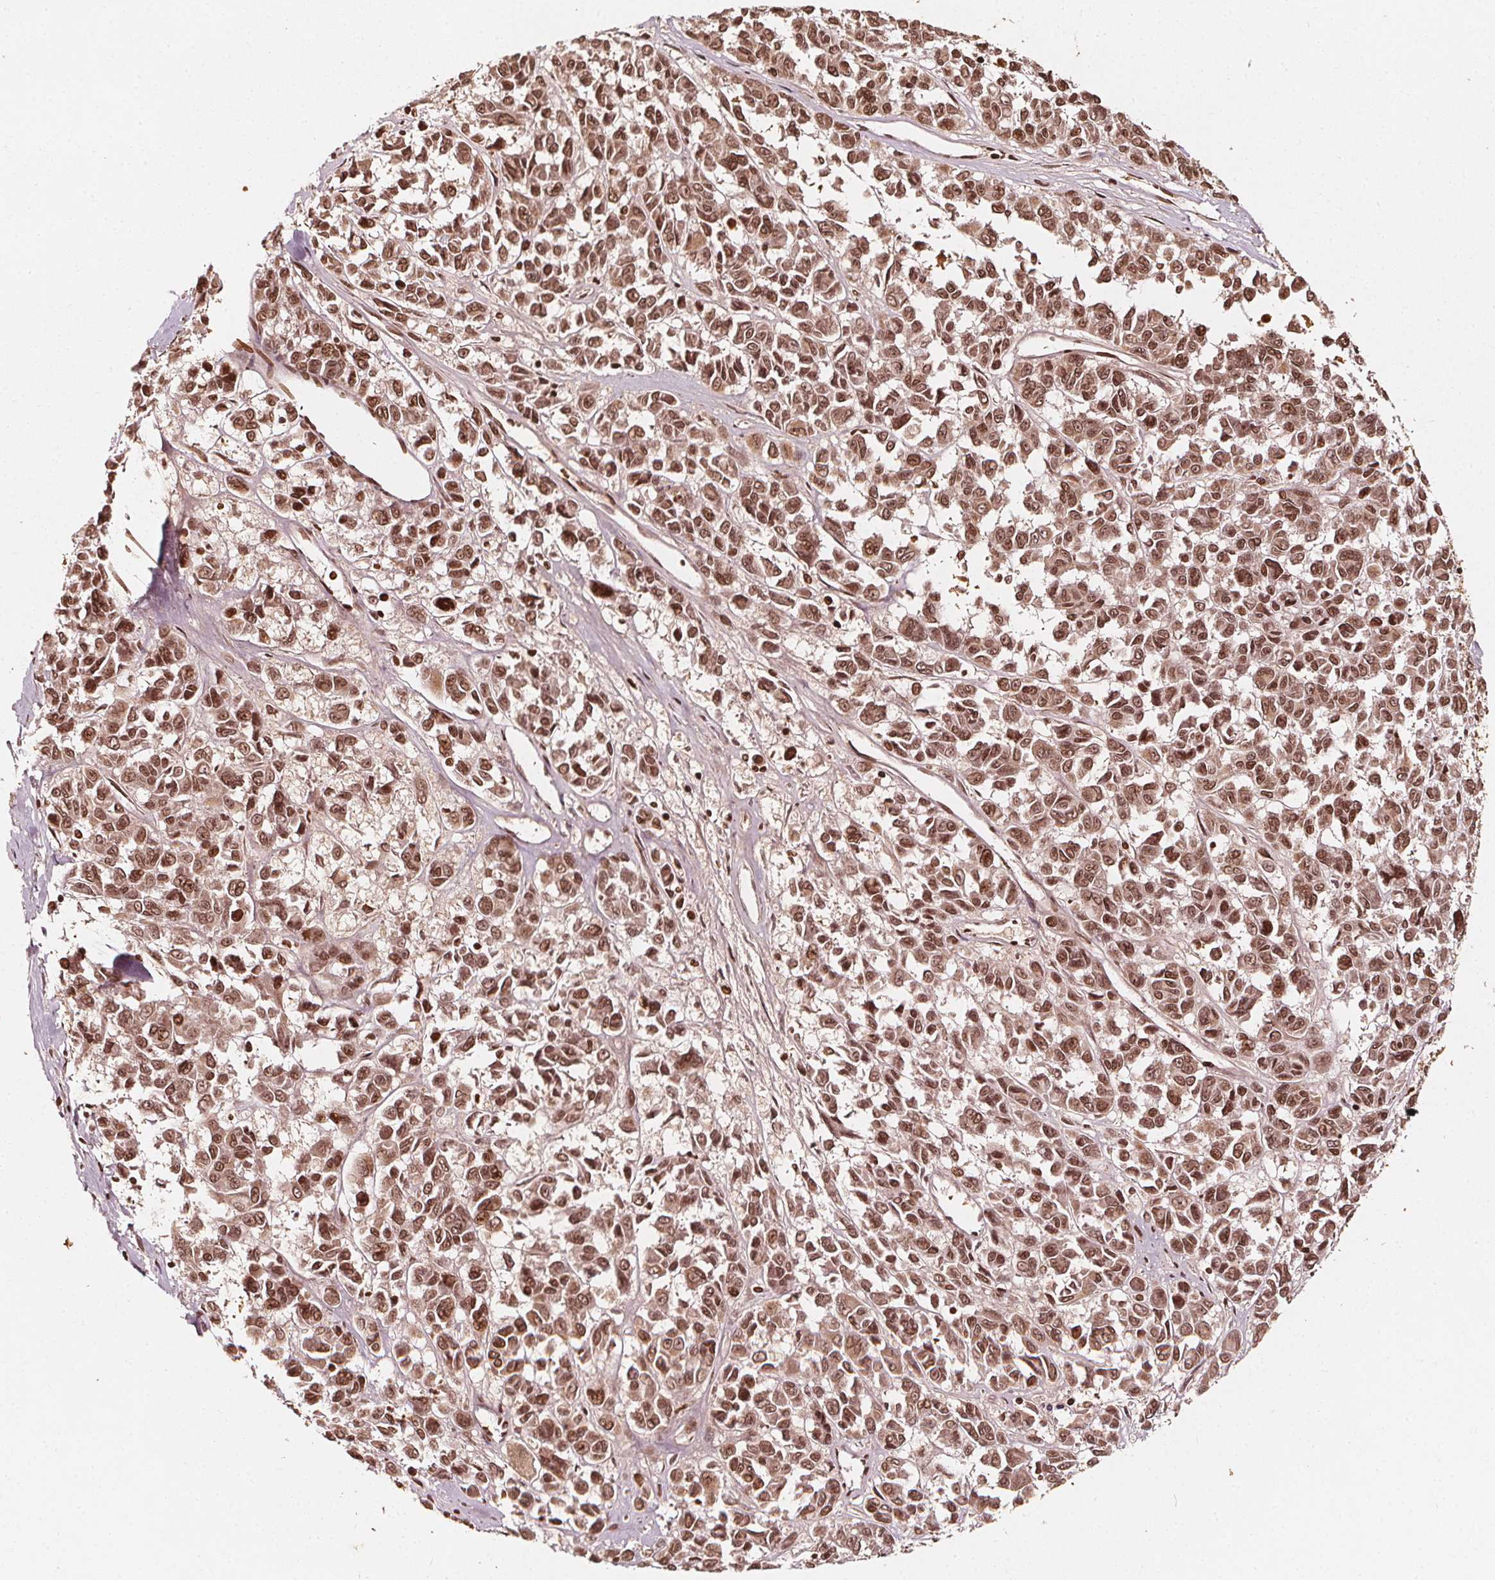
{"staining": {"intensity": "moderate", "quantity": ">75%", "location": "cytoplasmic/membranous,nuclear"}, "tissue": "melanoma", "cell_type": "Tumor cells", "image_type": "cancer", "snomed": [{"axis": "morphology", "description": "Malignant melanoma, NOS"}, {"axis": "topography", "description": "Skin"}], "caption": "The photomicrograph exhibits staining of malignant melanoma, revealing moderate cytoplasmic/membranous and nuclear protein expression (brown color) within tumor cells.", "gene": "H3C14", "patient": {"sex": "female", "age": 66}}